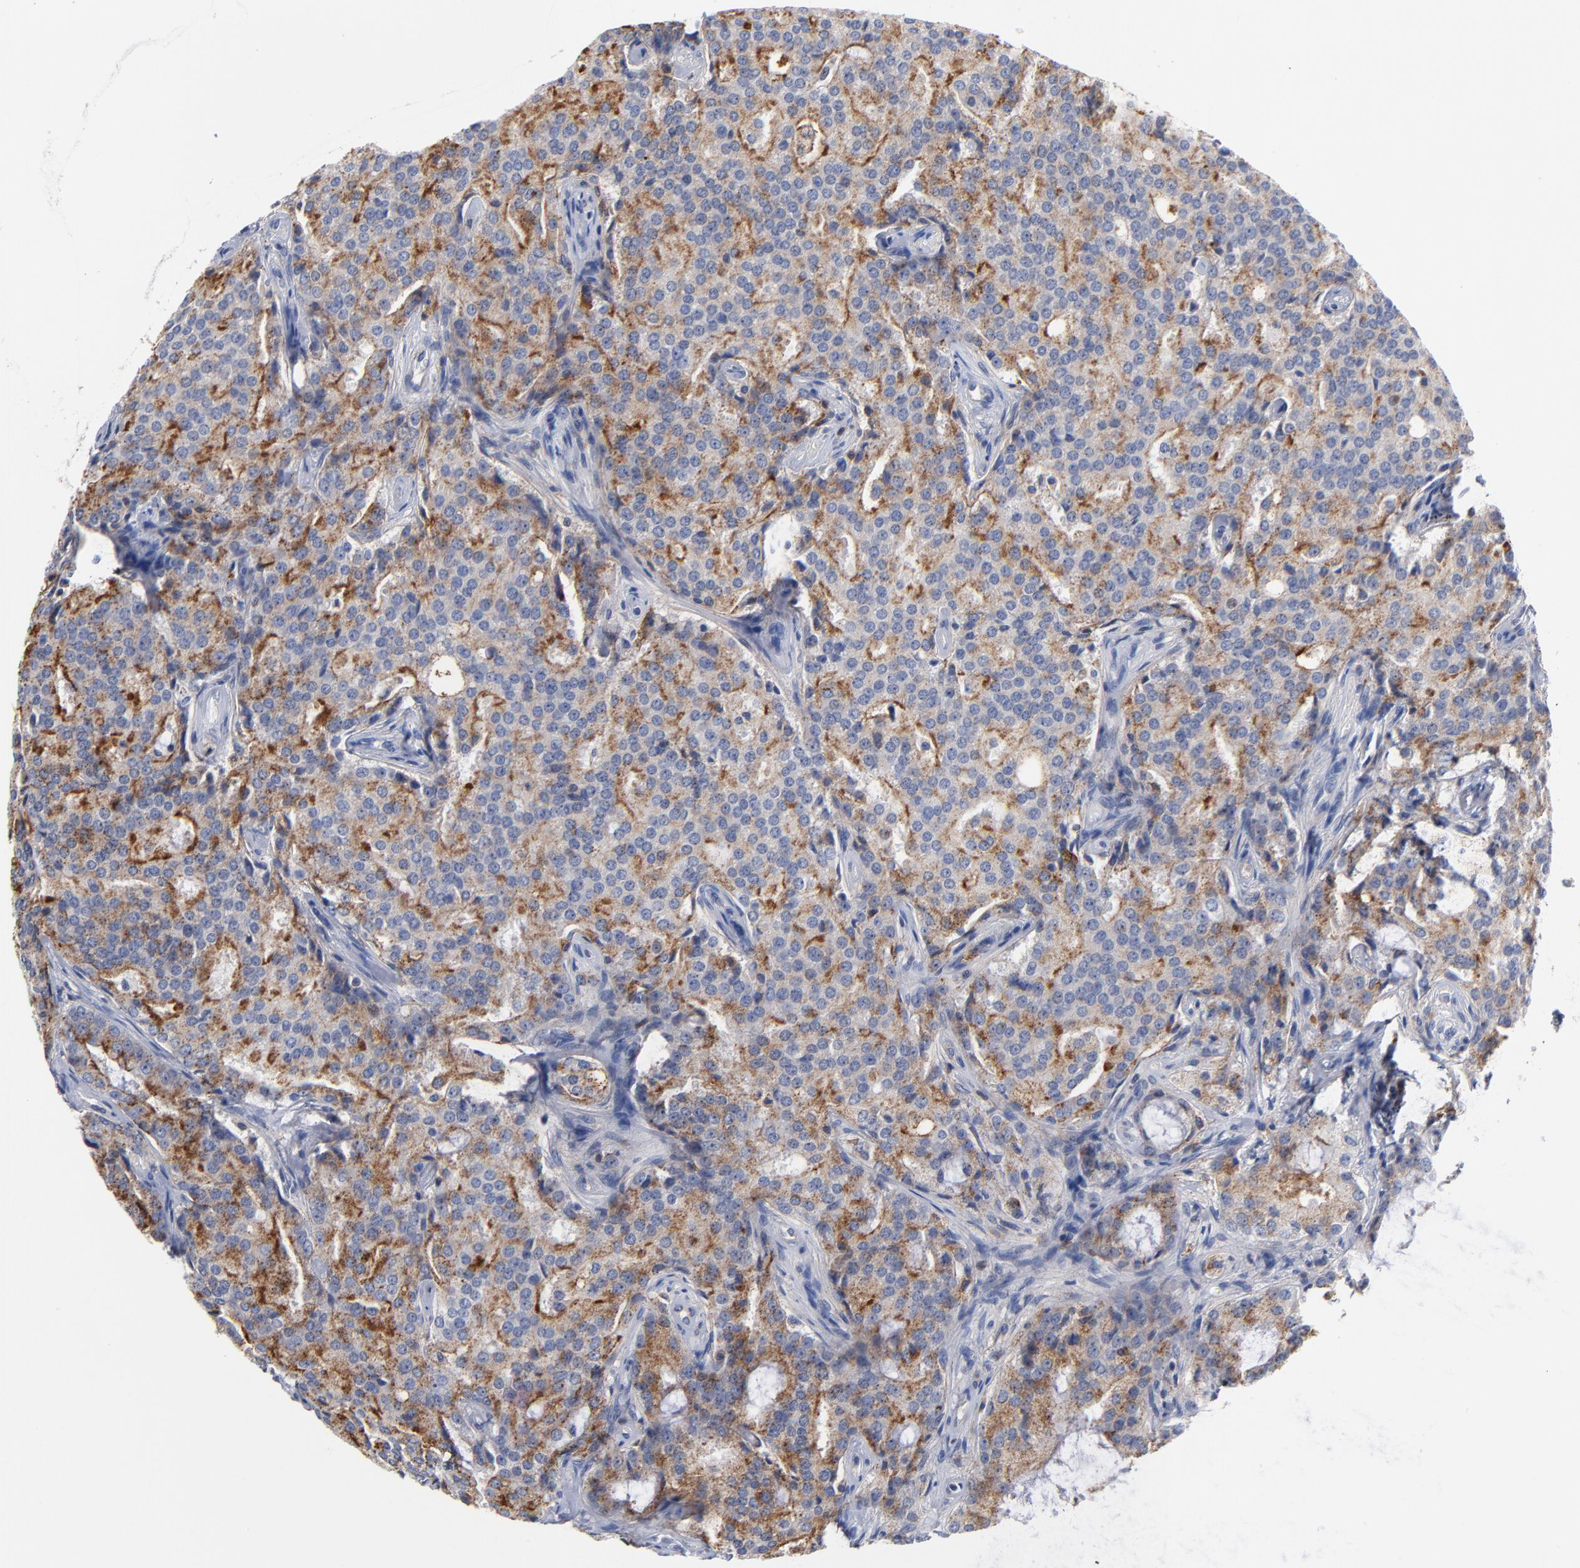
{"staining": {"intensity": "strong", "quantity": ">75%", "location": "cytoplasmic/membranous"}, "tissue": "prostate cancer", "cell_type": "Tumor cells", "image_type": "cancer", "snomed": [{"axis": "morphology", "description": "Adenocarcinoma, High grade"}, {"axis": "topography", "description": "Prostate"}], "caption": "Protein expression analysis of human prostate cancer (adenocarcinoma (high-grade)) reveals strong cytoplasmic/membranous positivity in approximately >75% of tumor cells.", "gene": "PDLIM2", "patient": {"sex": "male", "age": 72}}